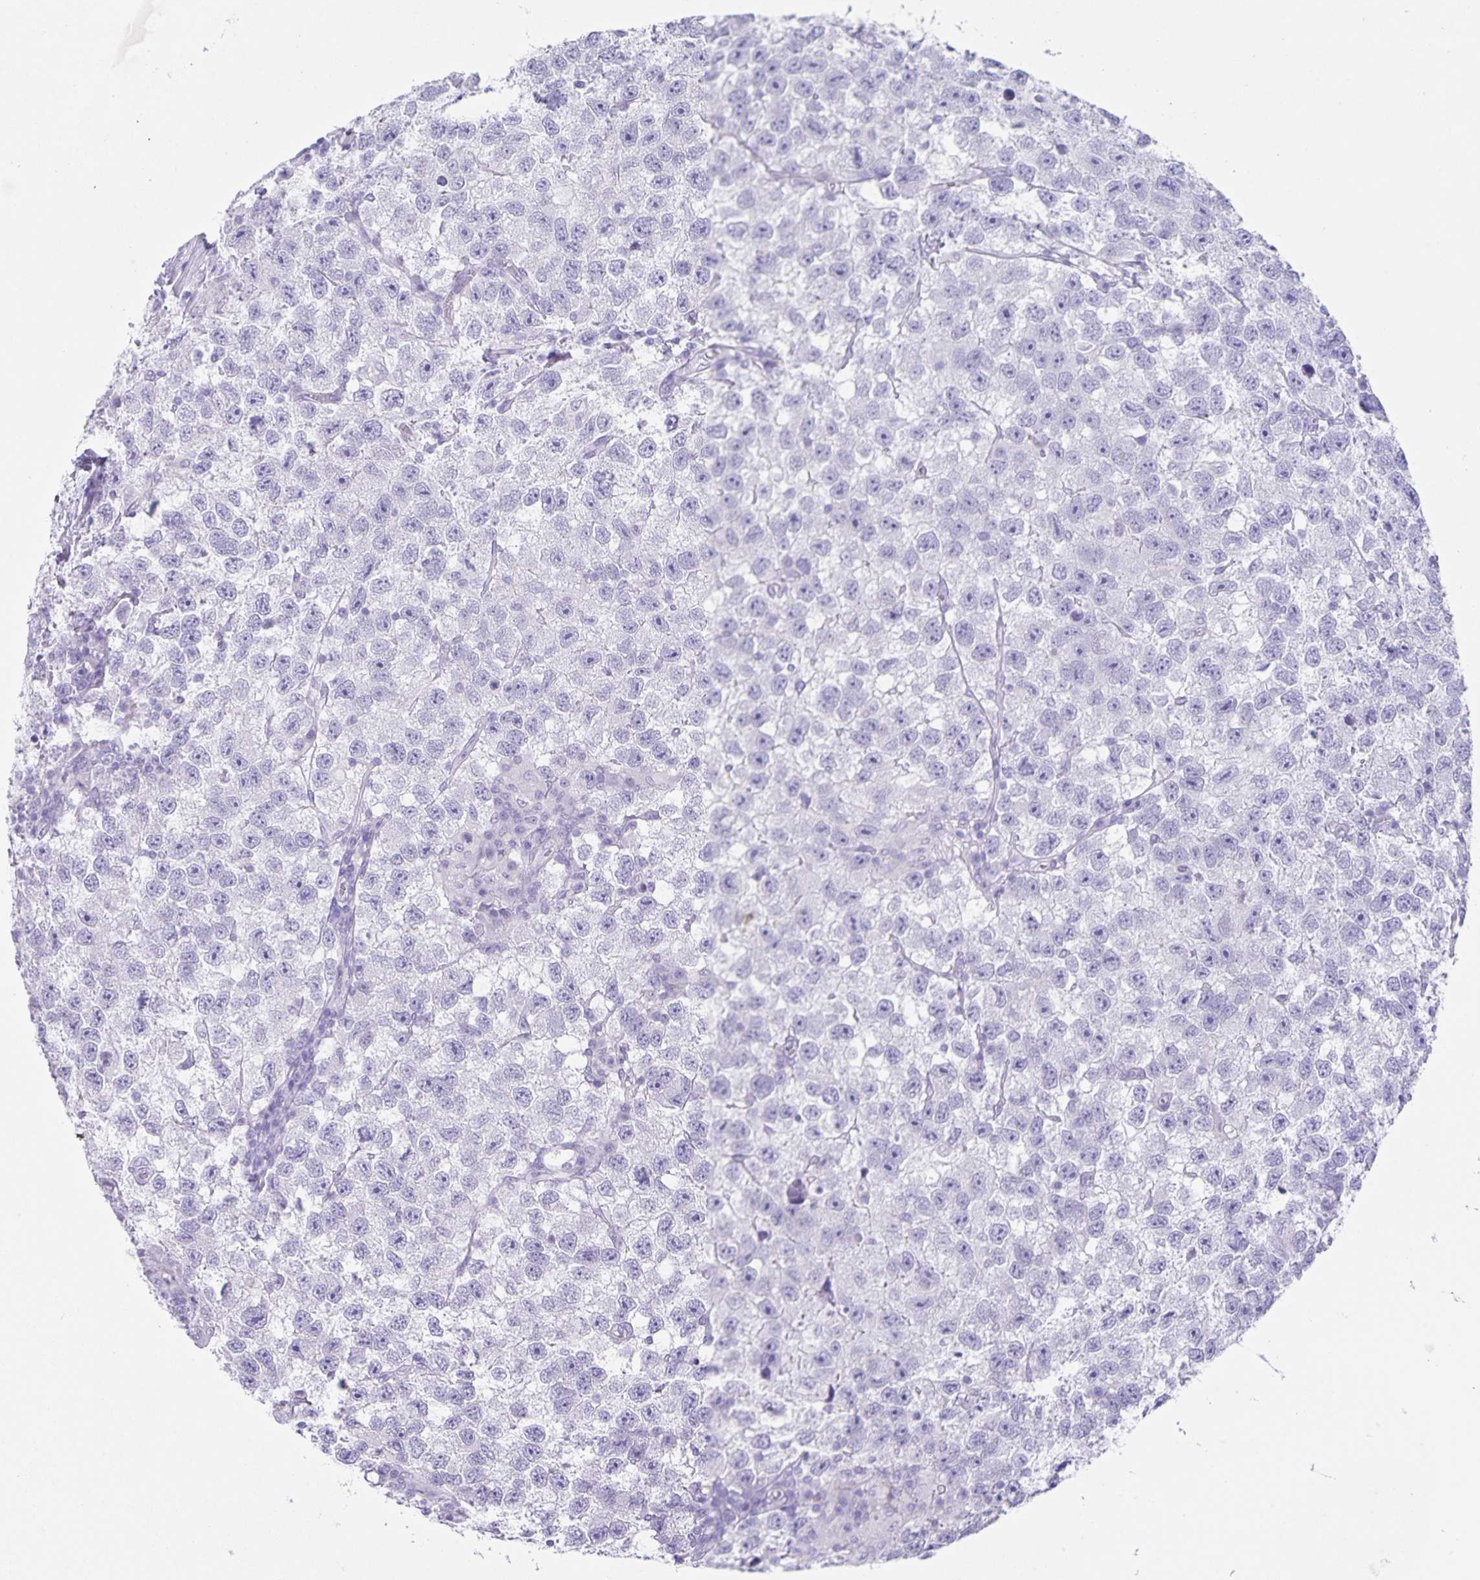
{"staining": {"intensity": "negative", "quantity": "none", "location": "none"}, "tissue": "testis cancer", "cell_type": "Tumor cells", "image_type": "cancer", "snomed": [{"axis": "morphology", "description": "Seminoma, NOS"}, {"axis": "topography", "description": "Testis"}], "caption": "Protein analysis of testis seminoma reveals no significant expression in tumor cells. (DAB (3,3'-diaminobenzidine) IHC, high magnification).", "gene": "C11orf42", "patient": {"sex": "male", "age": 26}}